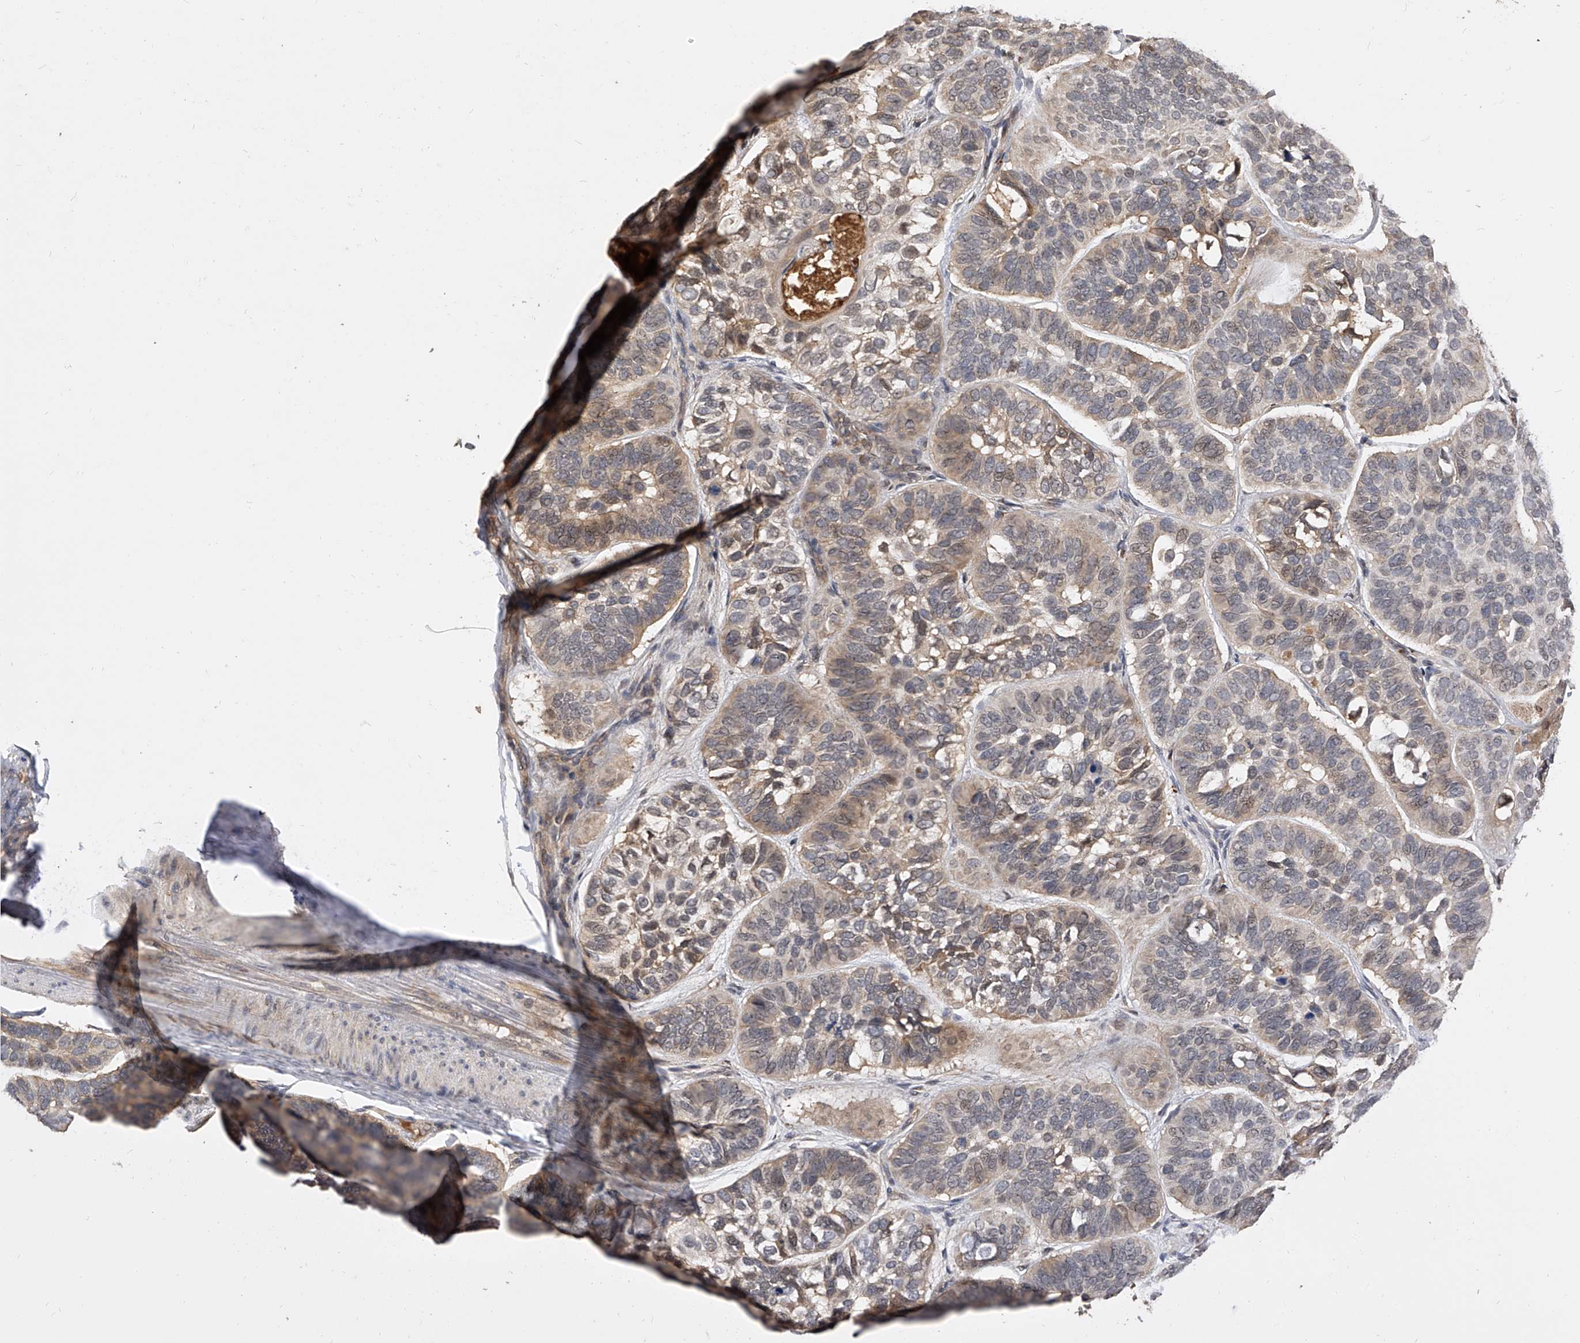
{"staining": {"intensity": "weak", "quantity": "25%-75%", "location": "cytoplasmic/membranous"}, "tissue": "skin cancer", "cell_type": "Tumor cells", "image_type": "cancer", "snomed": [{"axis": "morphology", "description": "Basal cell carcinoma"}, {"axis": "topography", "description": "Skin"}], "caption": "This photomicrograph reveals basal cell carcinoma (skin) stained with IHC to label a protein in brown. The cytoplasmic/membranous of tumor cells show weak positivity for the protein. Nuclei are counter-stained blue.", "gene": "CFAP410", "patient": {"sex": "male", "age": 62}}